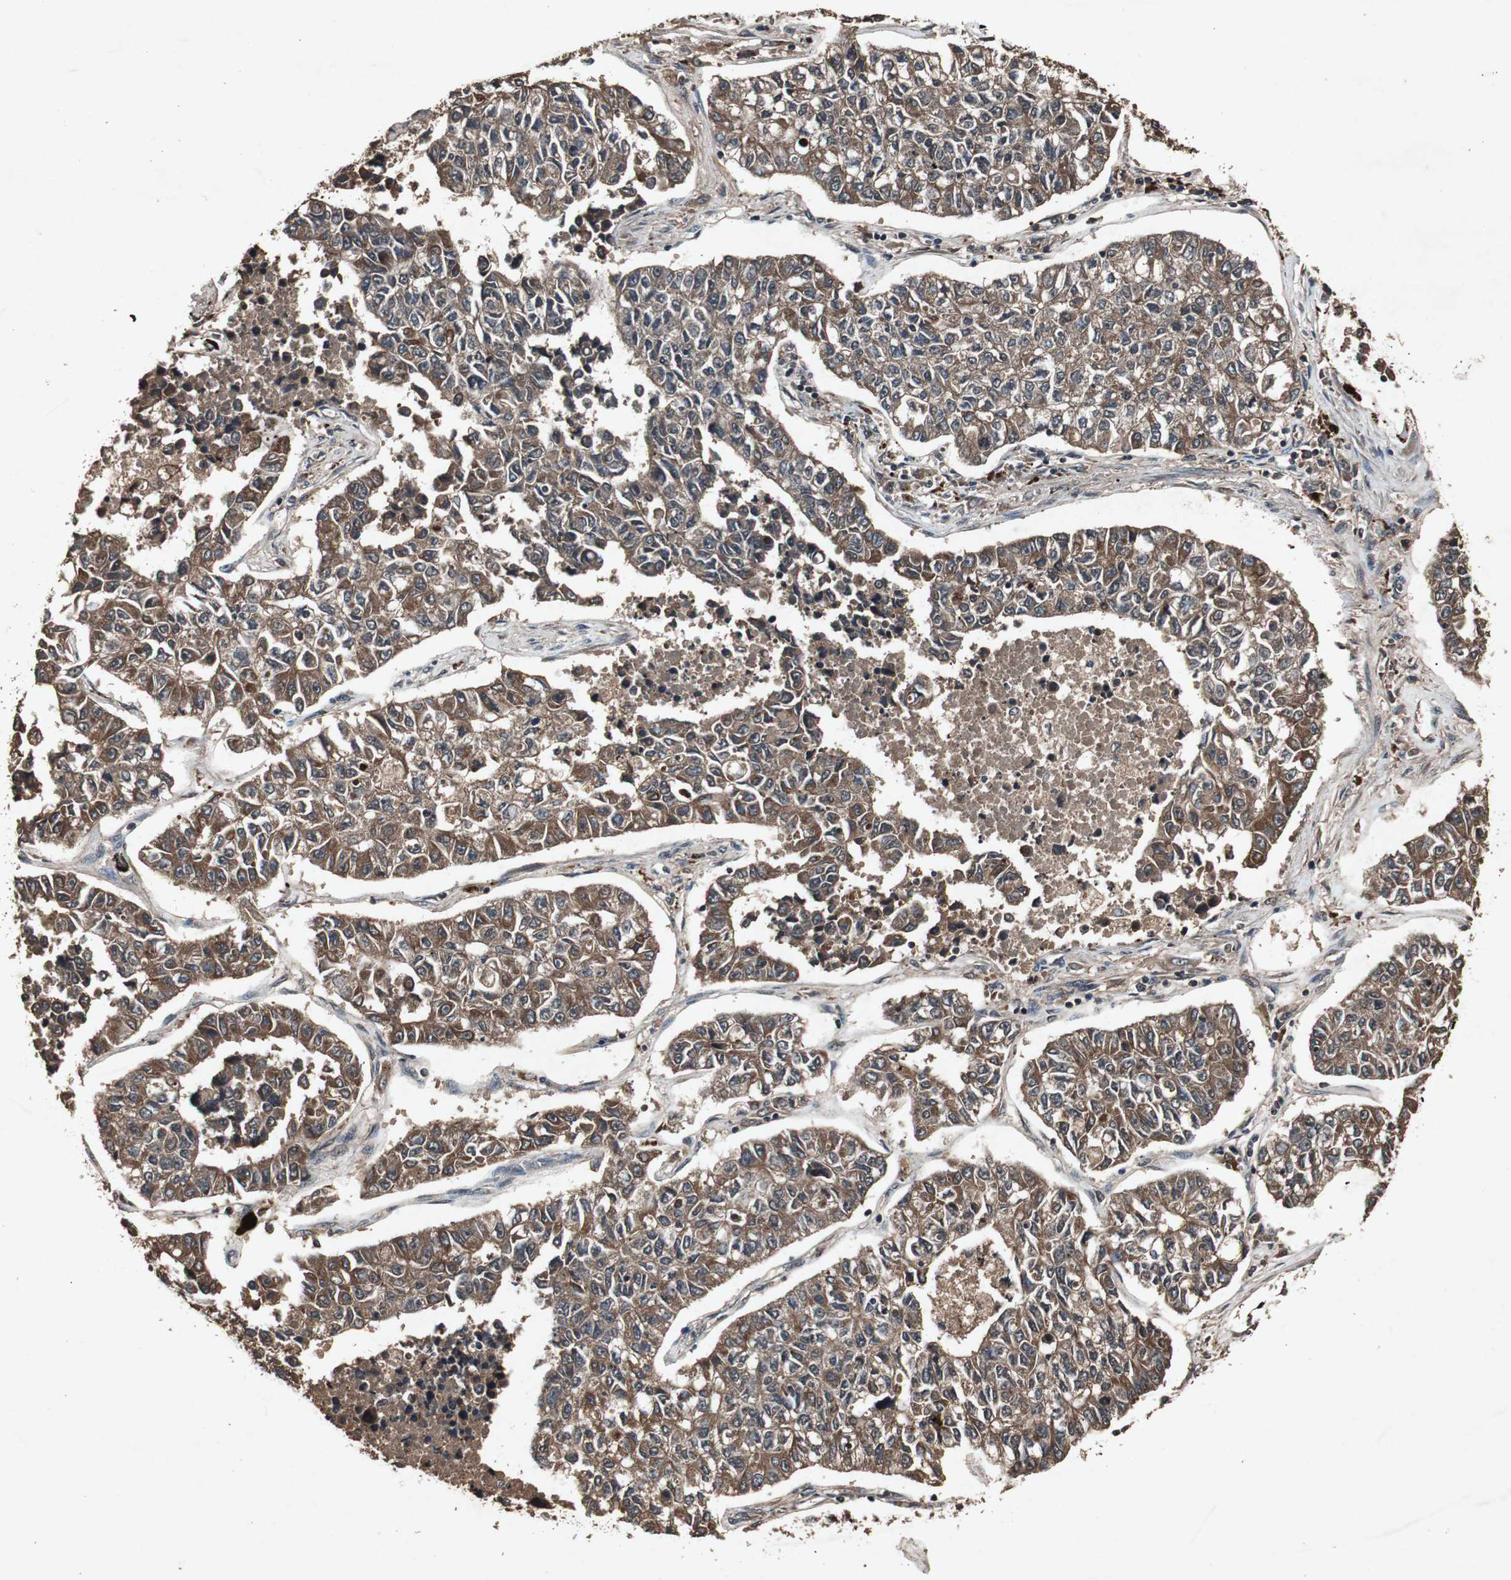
{"staining": {"intensity": "strong", "quantity": ">75%", "location": "cytoplasmic/membranous"}, "tissue": "lung cancer", "cell_type": "Tumor cells", "image_type": "cancer", "snomed": [{"axis": "morphology", "description": "Adenocarcinoma, NOS"}, {"axis": "topography", "description": "Lung"}], "caption": "Strong cytoplasmic/membranous staining for a protein is present in about >75% of tumor cells of adenocarcinoma (lung) using immunohistochemistry.", "gene": "SLIT2", "patient": {"sex": "male", "age": 49}}